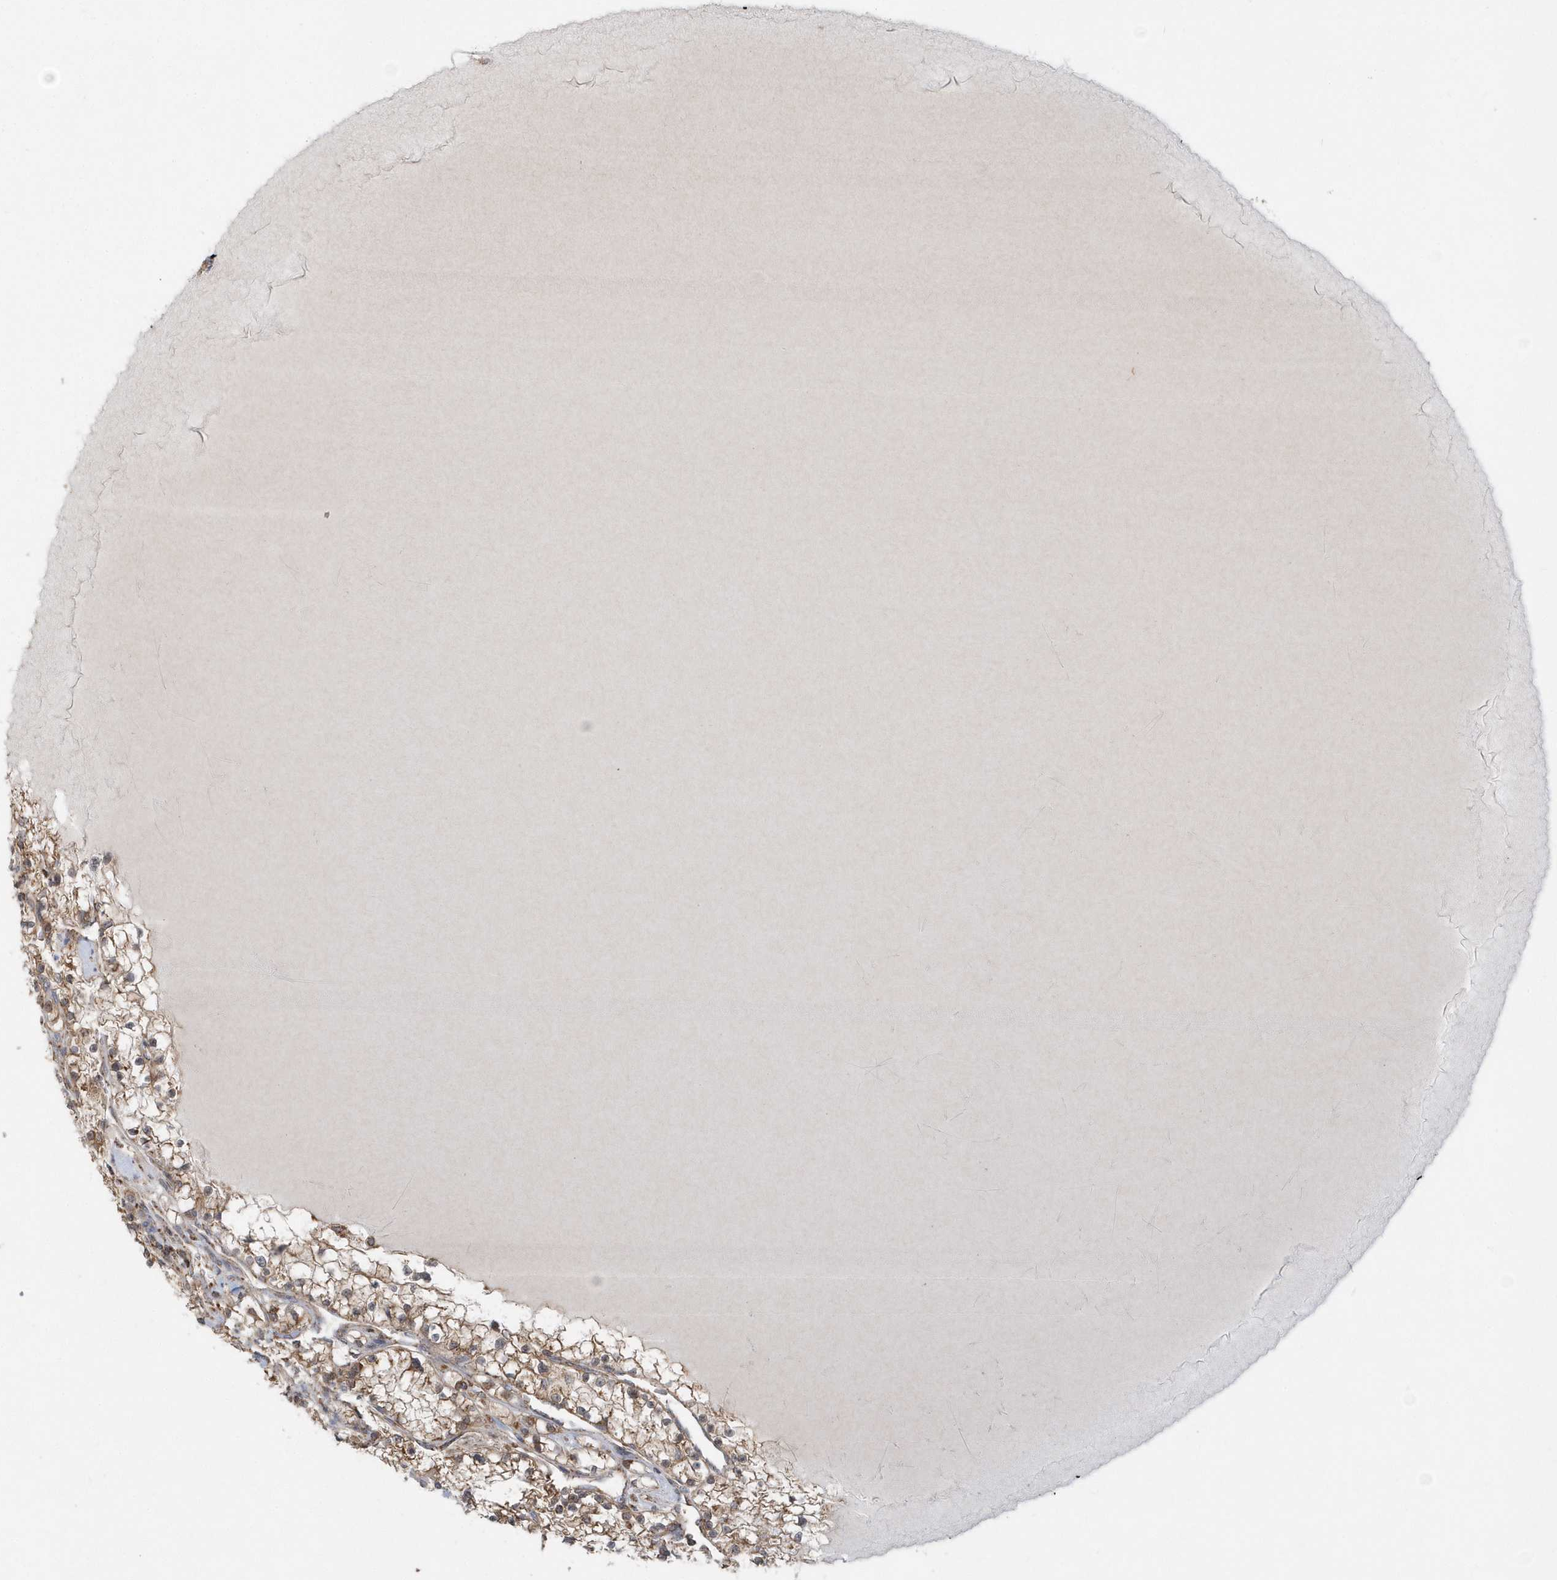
{"staining": {"intensity": "moderate", "quantity": ">75%", "location": "cytoplasmic/membranous"}, "tissue": "renal cancer", "cell_type": "Tumor cells", "image_type": "cancer", "snomed": [{"axis": "morphology", "description": "Adenocarcinoma, NOS"}, {"axis": "topography", "description": "Kidney"}], "caption": "Immunohistochemical staining of renal cancer (adenocarcinoma) displays medium levels of moderate cytoplasmic/membranous positivity in approximately >75% of tumor cells.", "gene": "PPP1R7", "patient": {"sex": "male", "age": 80}}